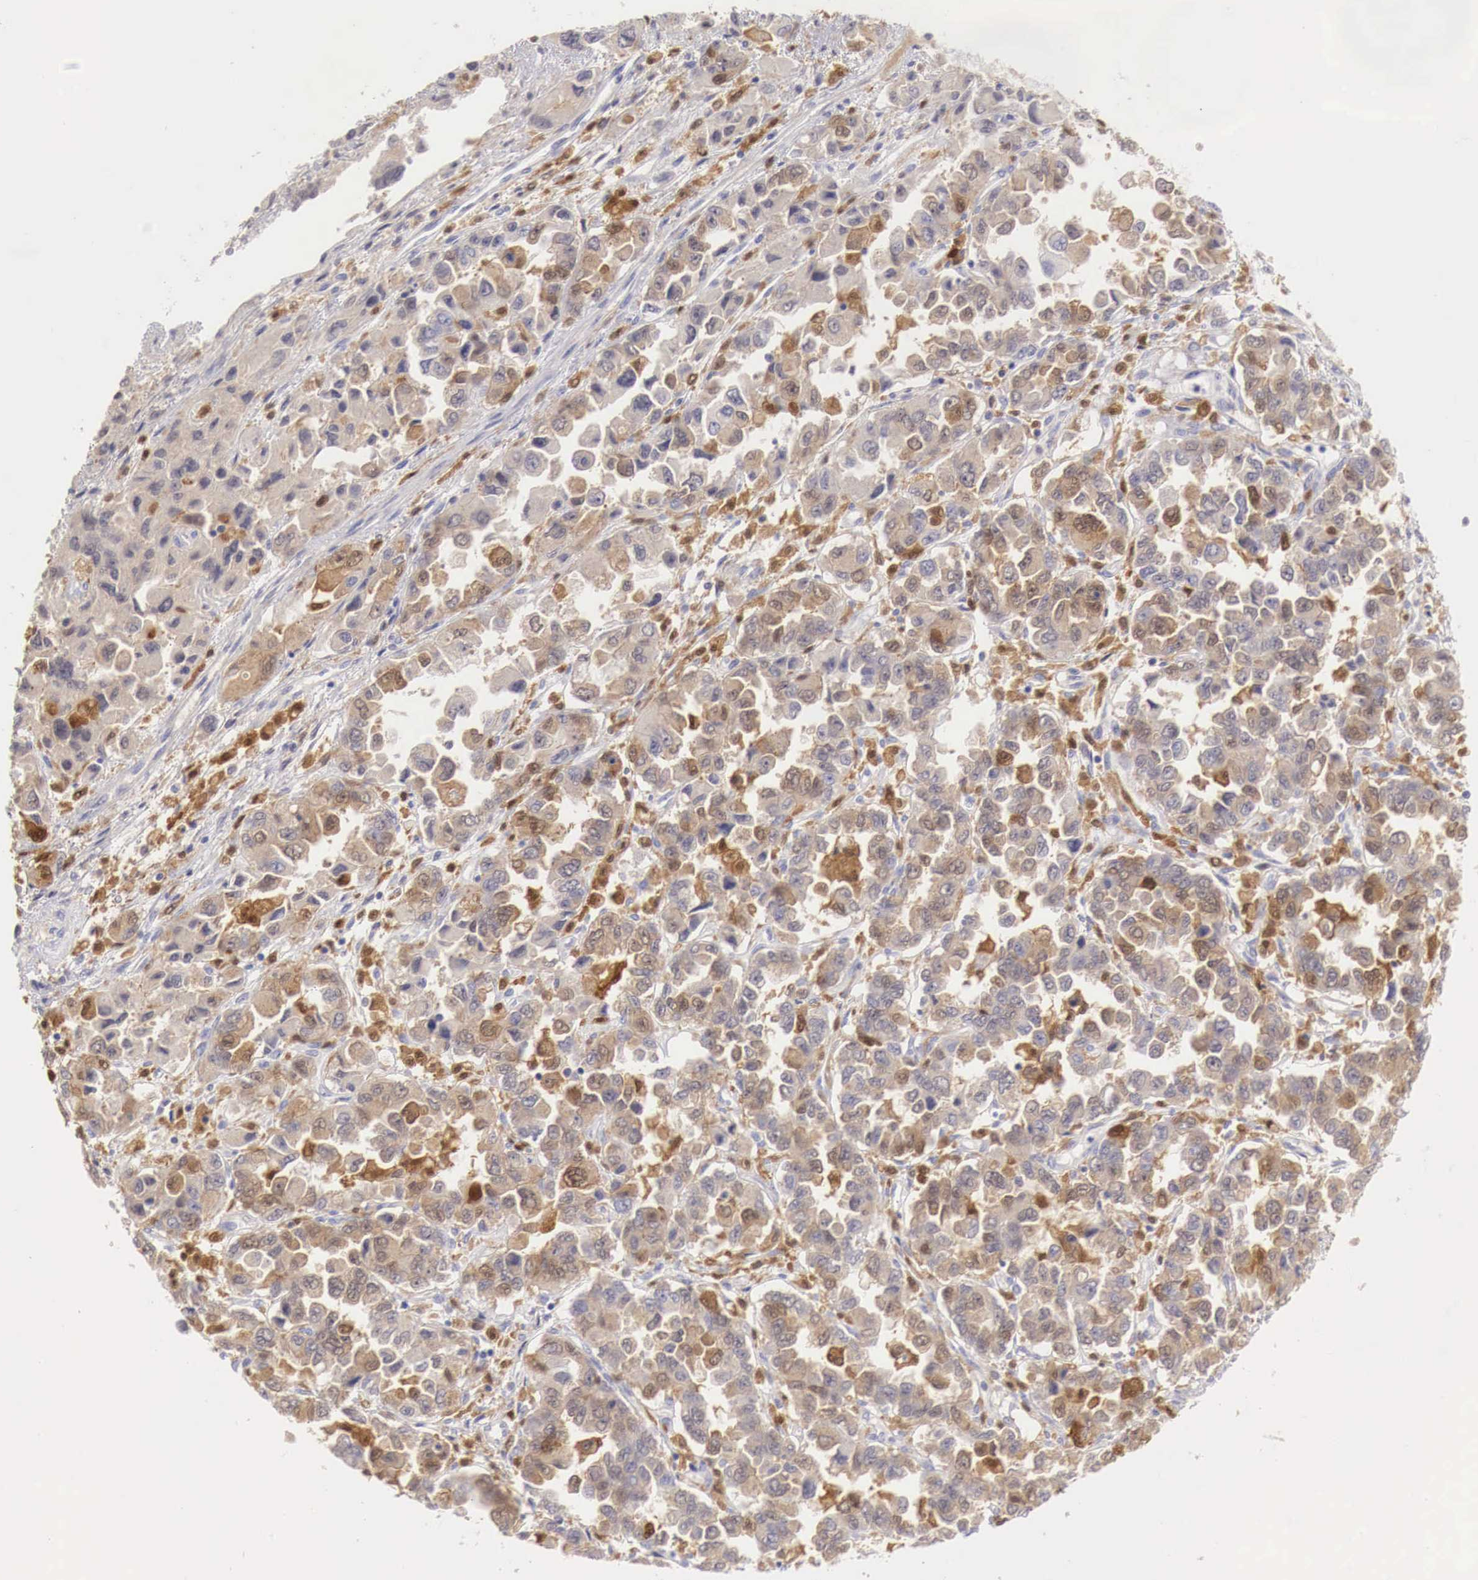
{"staining": {"intensity": "moderate", "quantity": "25%-75%", "location": "cytoplasmic/membranous"}, "tissue": "ovarian cancer", "cell_type": "Tumor cells", "image_type": "cancer", "snomed": [{"axis": "morphology", "description": "Cystadenocarcinoma, serous, NOS"}, {"axis": "topography", "description": "Ovary"}], "caption": "Human serous cystadenocarcinoma (ovarian) stained for a protein (brown) shows moderate cytoplasmic/membranous positive expression in about 25%-75% of tumor cells.", "gene": "RENBP", "patient": {"sex": "female", "age": 84}}